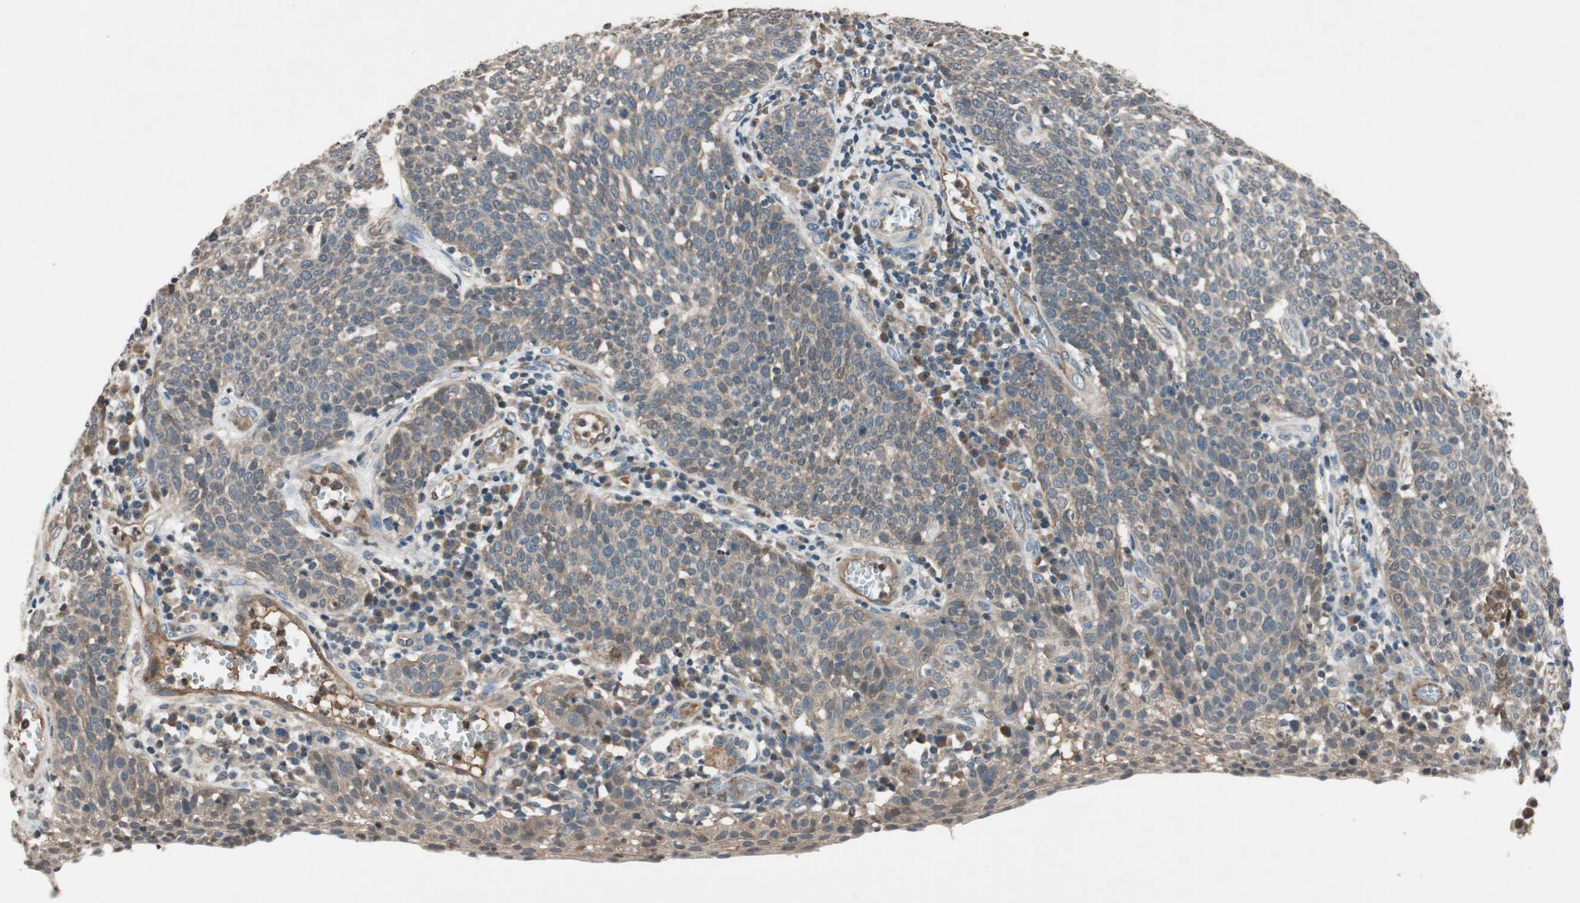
{"staining": {"intensity": "weak", "quantity": "25%-75%", "location": "cytoplasmic/membranous"}, "tissue": "cervical cancer", "cell_type": "Tumor cells", "image_type": "cancer", "snomed": [{"axis": "morphology", "description": "Squamous cell carcinoma, NOS"}, {"axis": "topography", "description": "Cervix"}], "caption": "Brown immunohistochemical staining in human cervical cancer (squamous cell carcinoma) shows weak cytoplasmic/membranous staining in approximately 25%-75% of tumor cells.", "gene": "GCLM", "patient": {"sex": "female", "age": 34}}